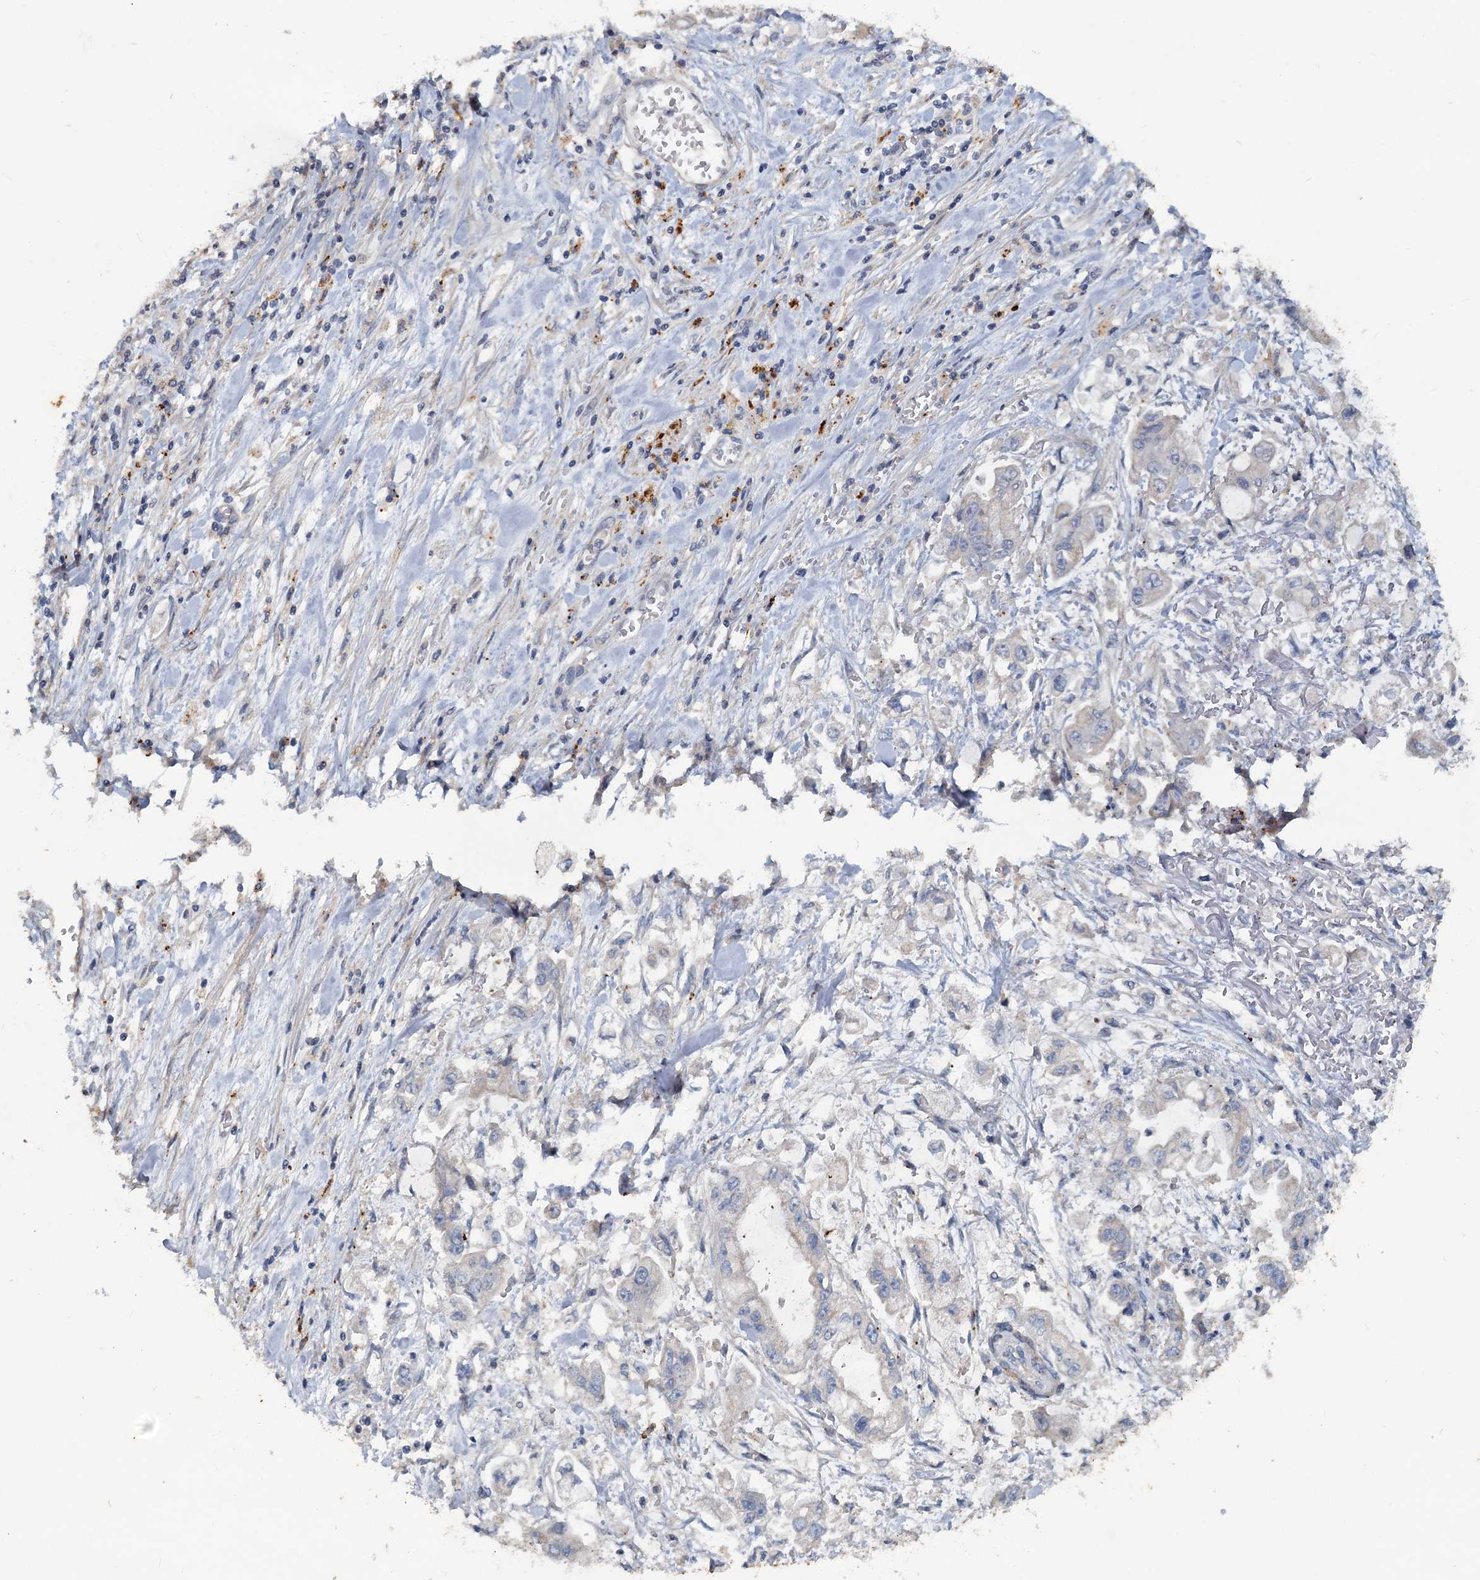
{"staining": {"intensity": "negative", "quantity": "none", "location": "none"}, "tissue": "stomach cancer", "cell_type": "Tumor cells", "image_type": "cancer", "snomed": [{"axis": "morphology", "description": "Adenocarcinoma, NOS"}, {"axis": "topography", "description": "Stomach"}], "caption": "The micrograph reveals no significant staining in tumor cells of adenocarcinoma (stomach).", "gene": "SLC2A7", "patient": {"sex": "male", "age": 62}}